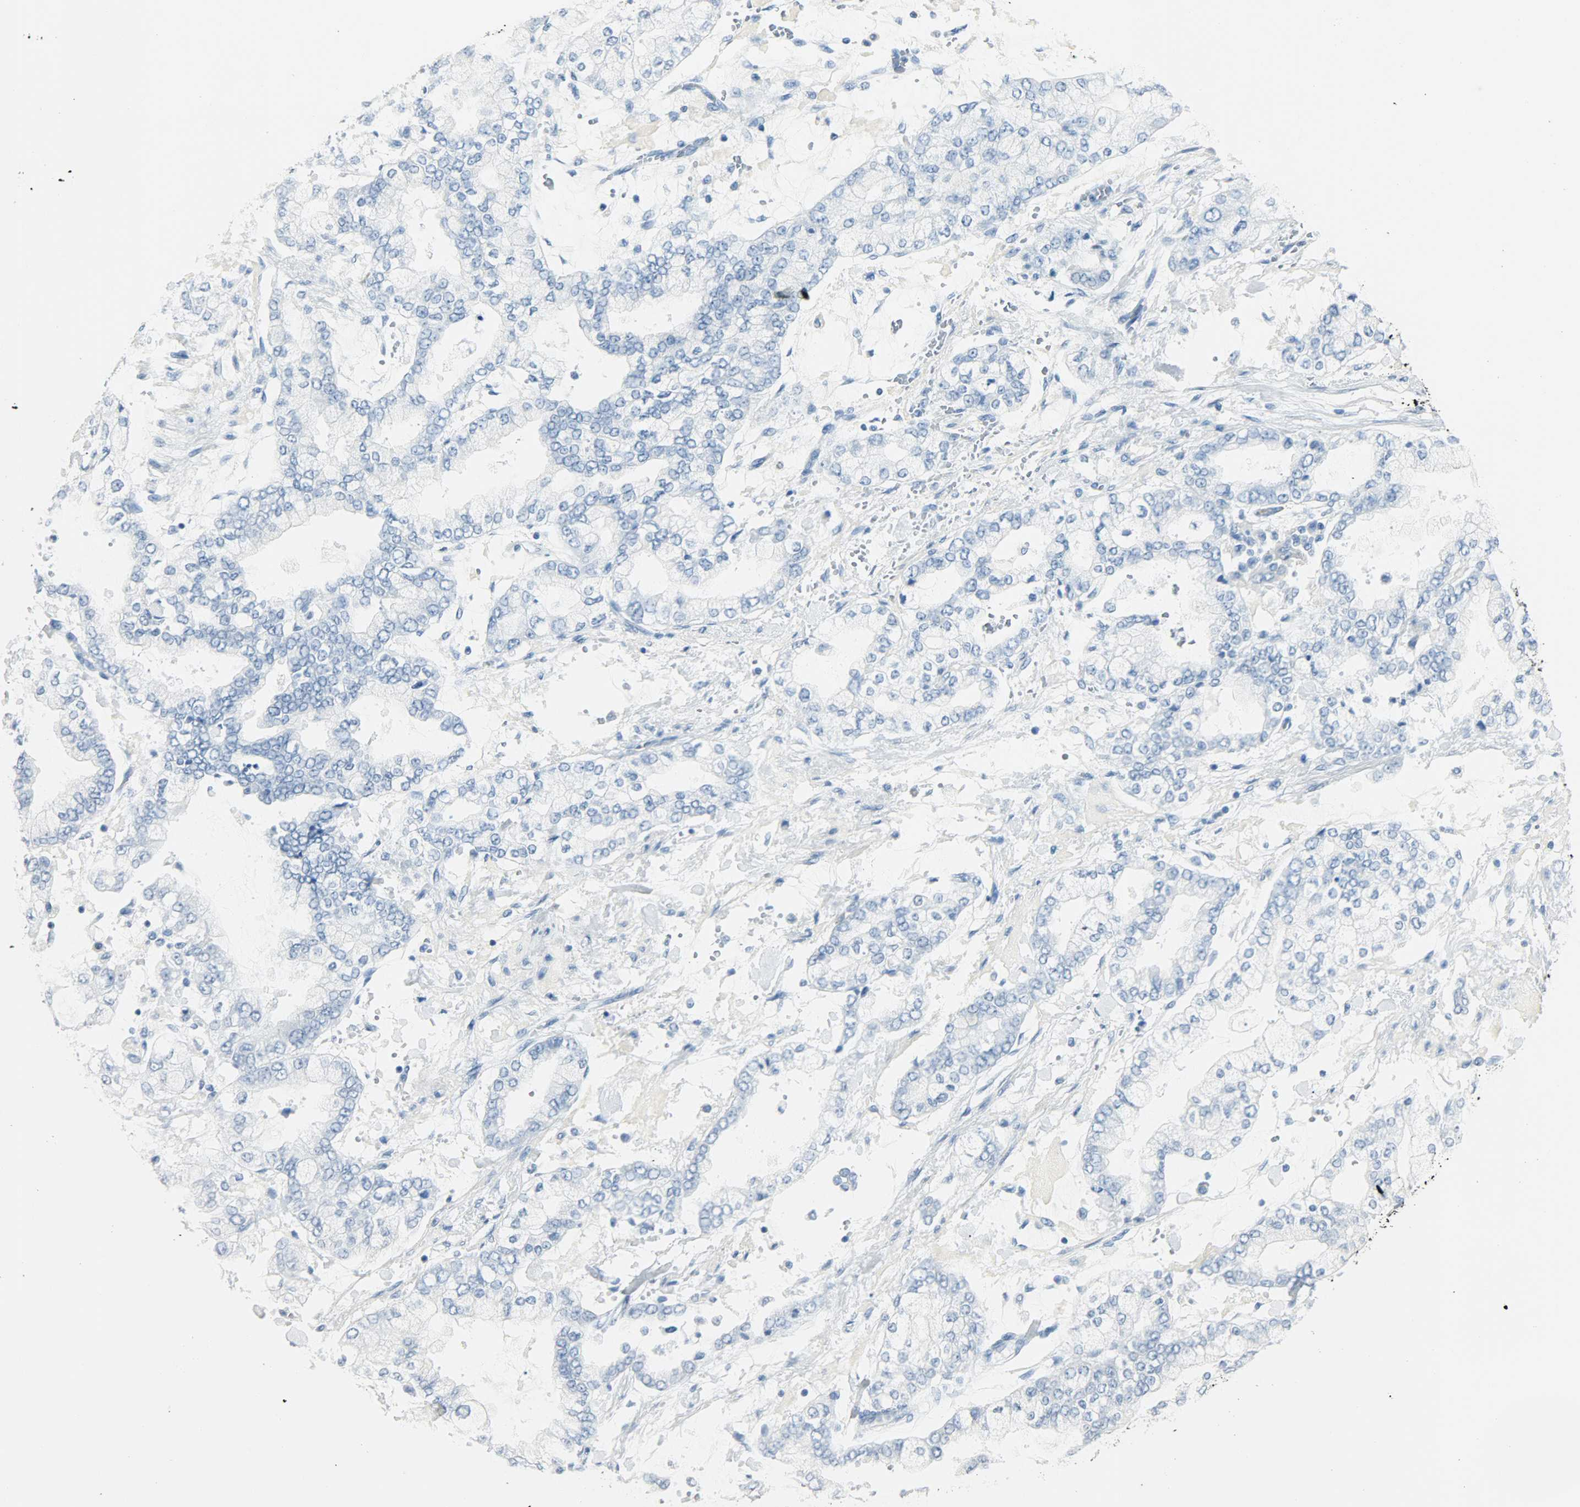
{"staining": {"intensity": "negative", "quantity": "none", "location": "none"}, "tissue": "stomach cancer", "cell_type": "Tumor cells", "image_type": "cancer", "snomed": [{"axis": "morphology", "description": "Normal tissue, NOS"}, {"axis": "morphology", "description": "Adenocarcinoma, NOS"}, {"axis": "topography", "description": "Stomach, upper"}, {"axis": "topography", "description": "Stomach"}], "caption": "Immunohistochemistry of stomach adenocarcinoma exhibits no positivity in tumor cells.", "gene": "PTPN6", "patient": {"sex": "male", "age": 76}}